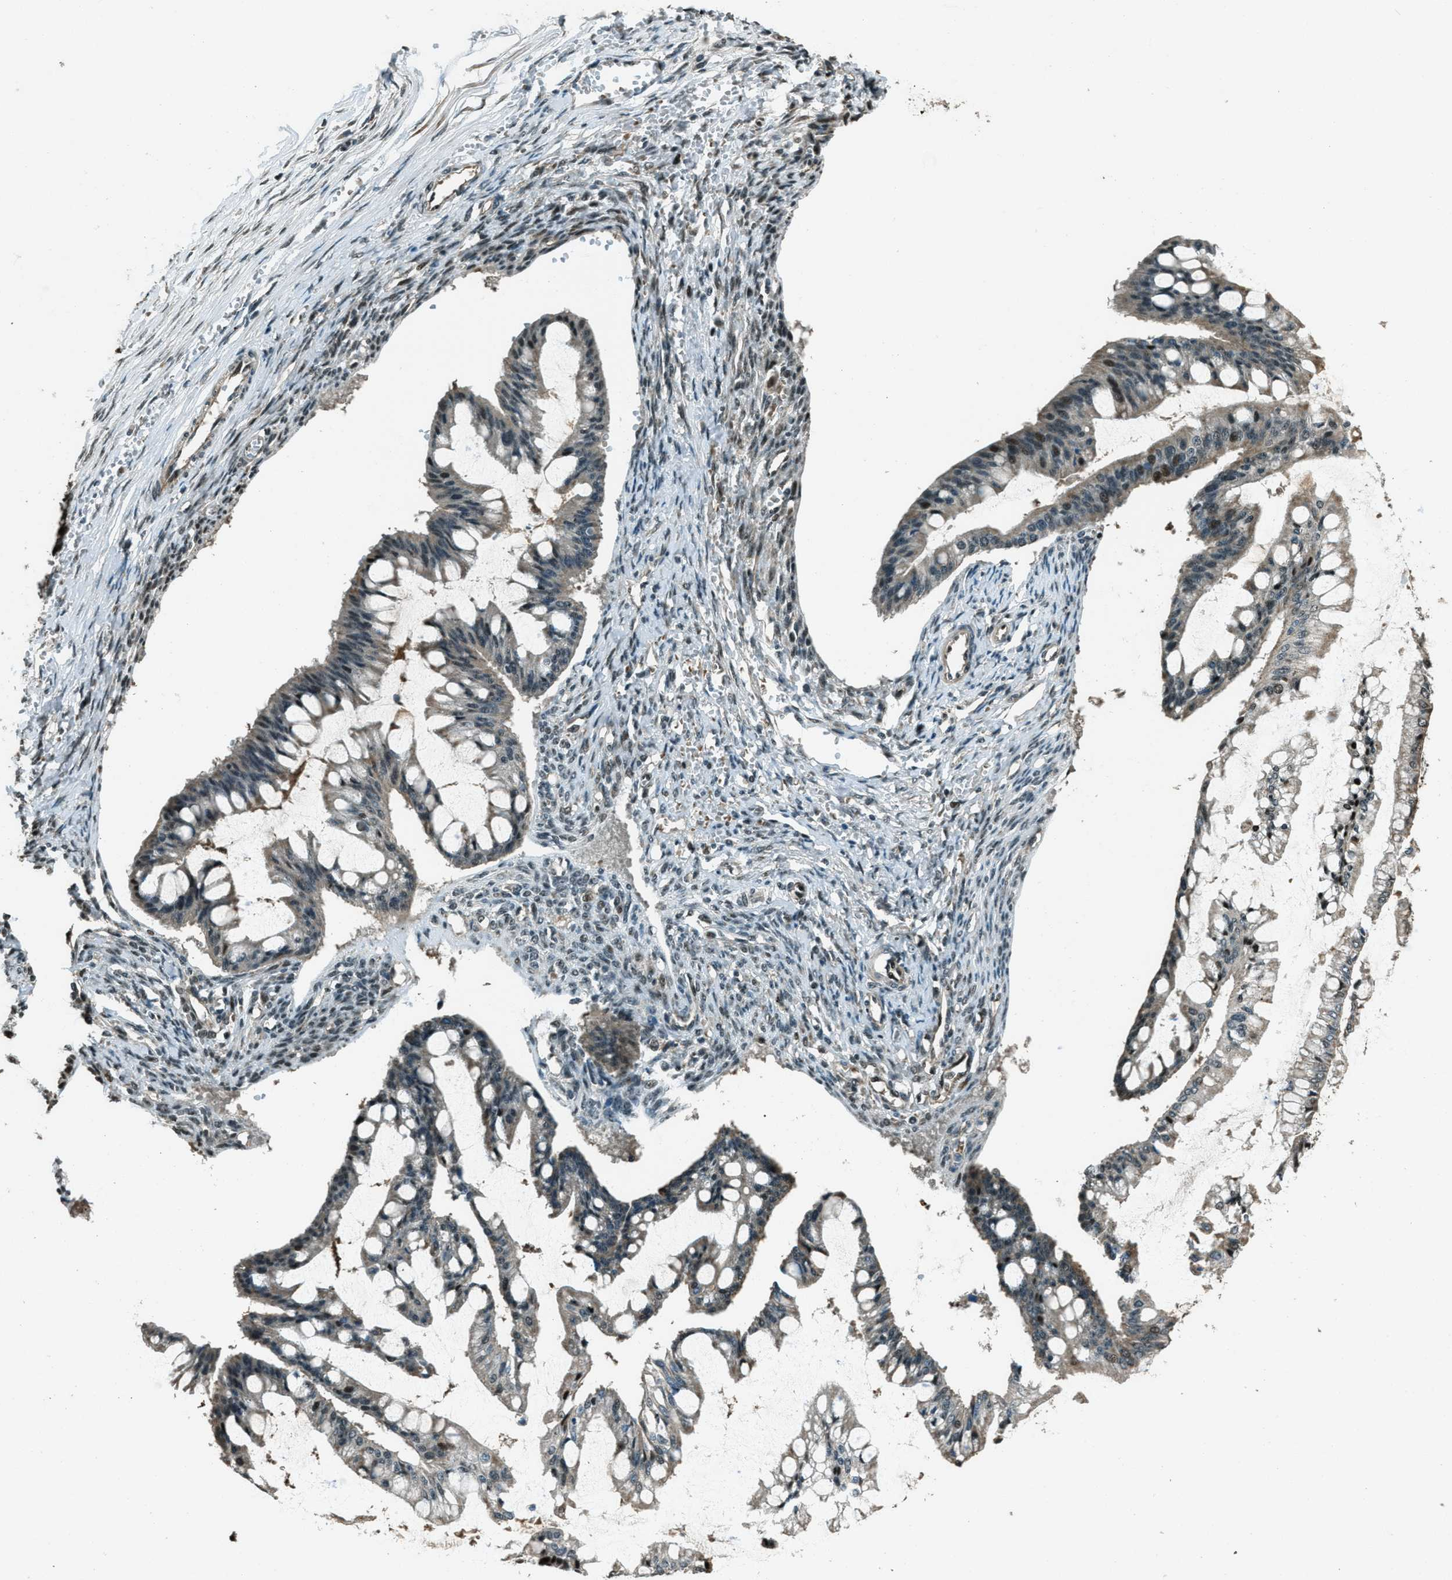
{"staining": {"intensity": "weak", "quantity": "25%-75%", "location": "cytoplasmic/membranous,nuclear"}, "tissue": "ovarian cancer", "cell_type": "Tumor cells", "image_type": "cancer", "snomed": [{"axis": "morphology", "description": "Cystadenocarcinoma, mucinous, NOS"}, {"axis": "topography", "description": "Ovary"}], "caption": "Brown immunohistochemical staining in human ovarian mucinous cystadenocarcinoma demonstrates weak cytoplasmic/membranous and nuclear positivity in approximately 25%-75% of tumor cells.", "gene": "TARDBP", "patient": {"sex": "female", "age": 73}}